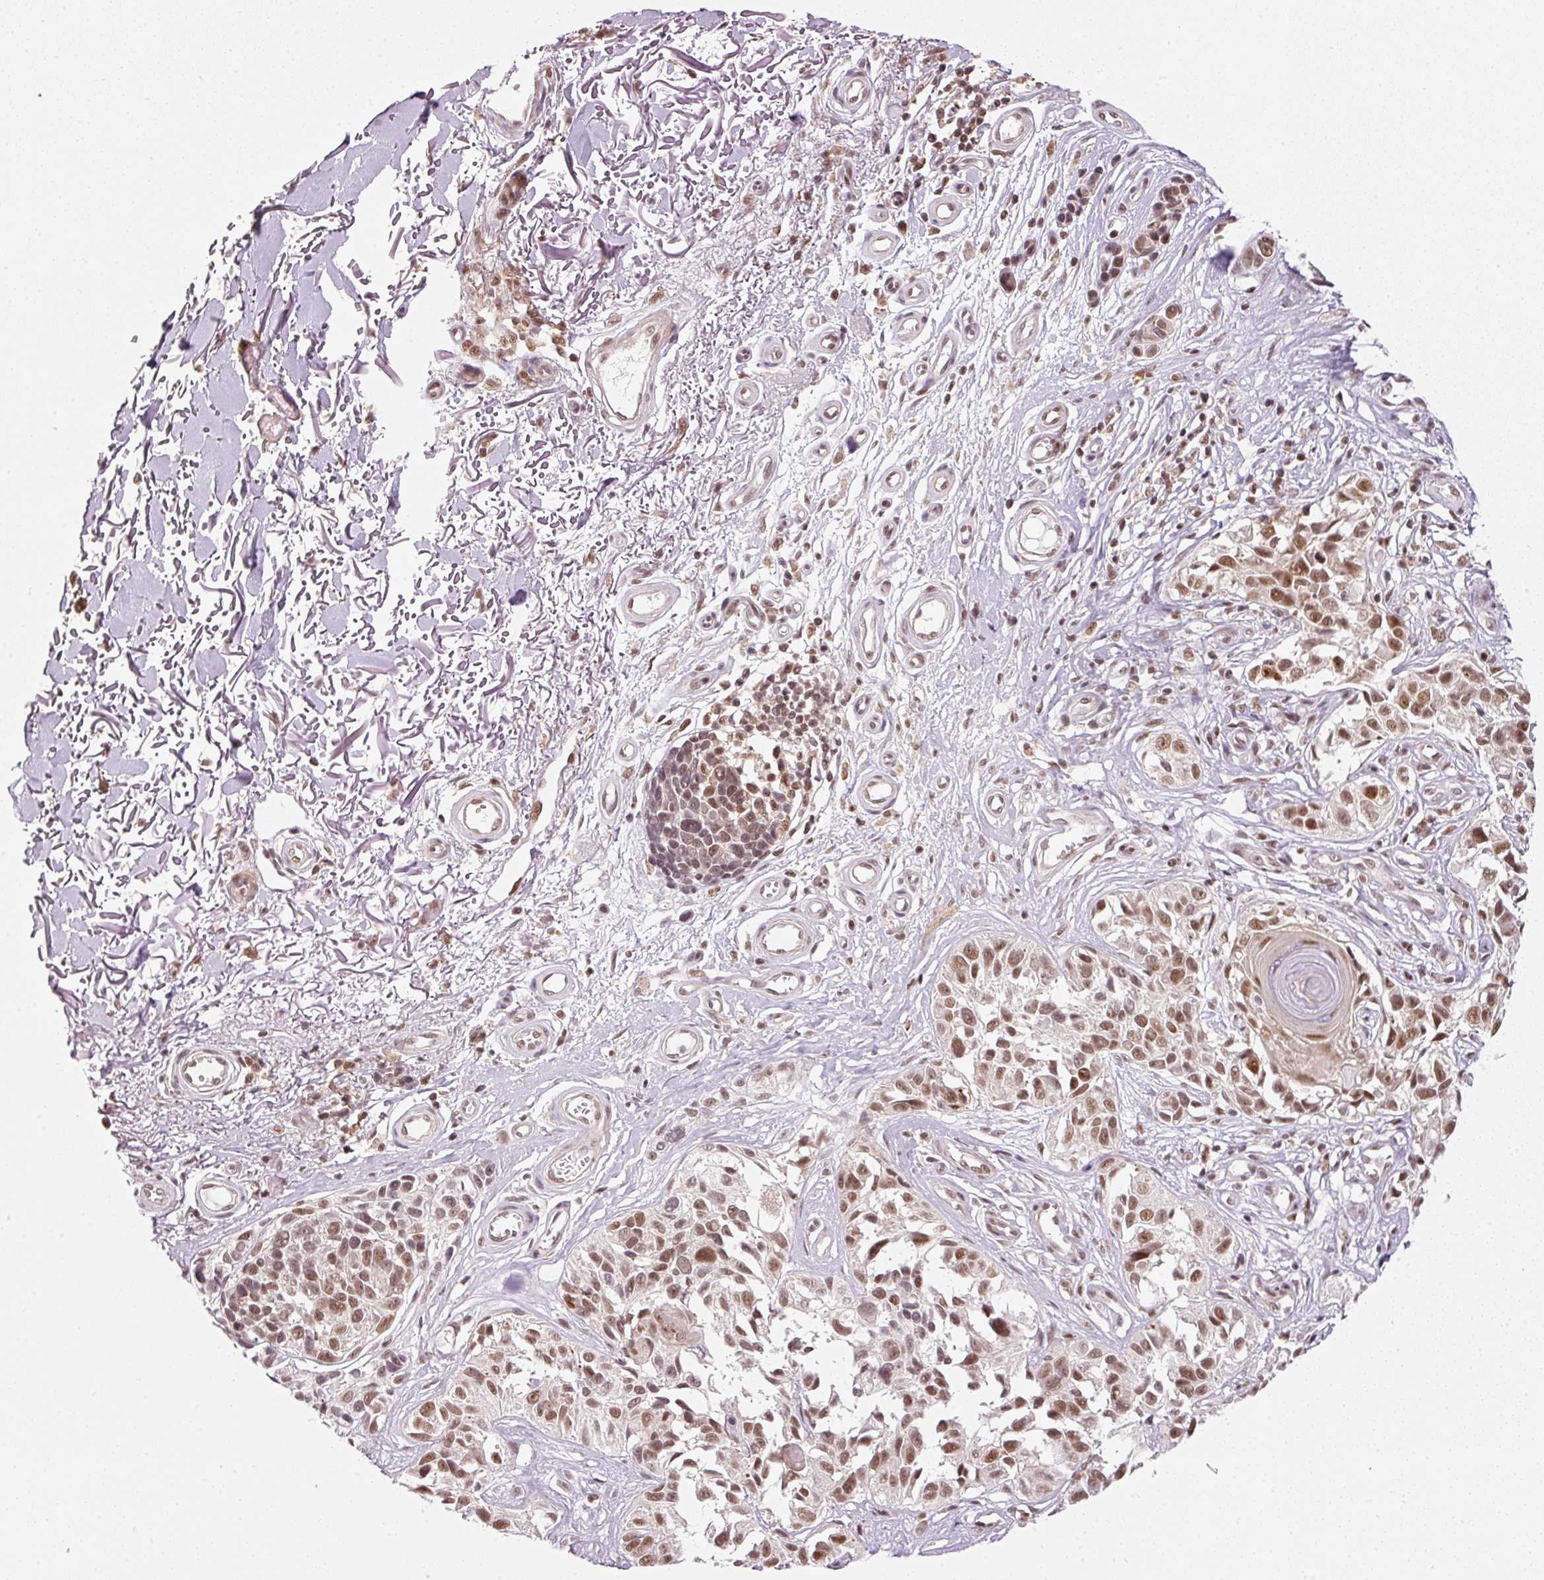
{"staining": {"intensity": "moderate", "quantity": ">75%", "location": "nuclear"}, "tissue": "melanoma", "cell_type": "Tumor cells", "image_type": "cancer", "snomed": [{"axis": "morphology", "description": "Malignant melanoma, NOS"}, {"axis": "topography", "description": "Skin"}], "caption": "This histopathology image demonstrates immunohistochemistry staining of human melanoma, with medium moderate nuclear positivity in about >75% of tumor cells.", "gene": "THOC6", "patient": {"sex": "male", "age": 73}}